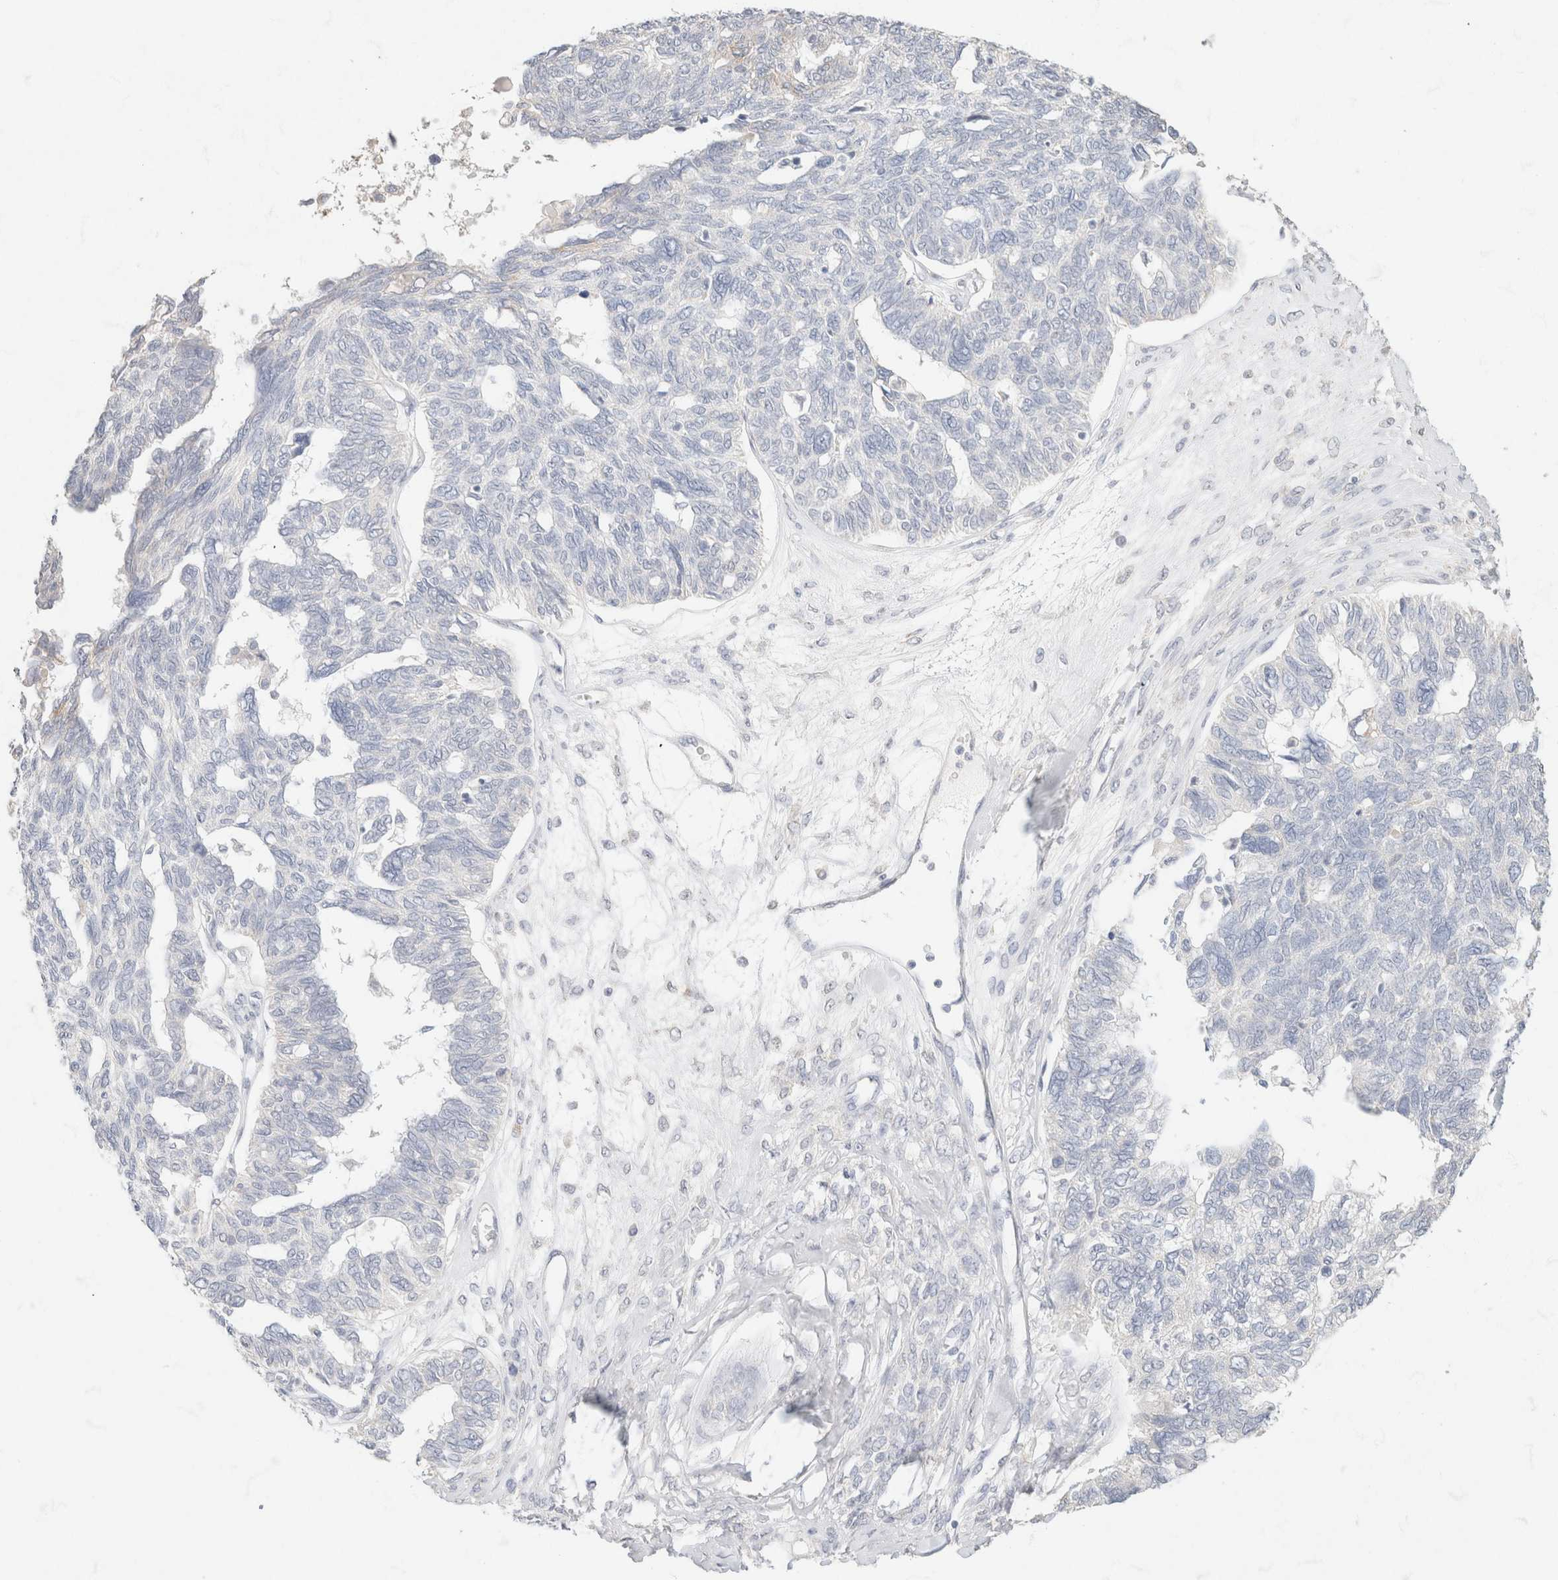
{"staining": {"intensity": "negative", "quantity": "none", "location": "none"}, "tissue": "ovarian cancer", "cell_type": "Tumor cells", "image_type": "cancer", "snomed": [{"axis": "morphology", "description": "Cystadenocarcinoma, serous, NOS"}, {"axis": "topography", "description": "Ovary"}], "caption": "Ovarian serous cystadenocarcinoma stained for a protein using IHC demonstrates no expression tumor cells.", "gene": "CA12", "patient": {"sex": "female", "age": 79}}